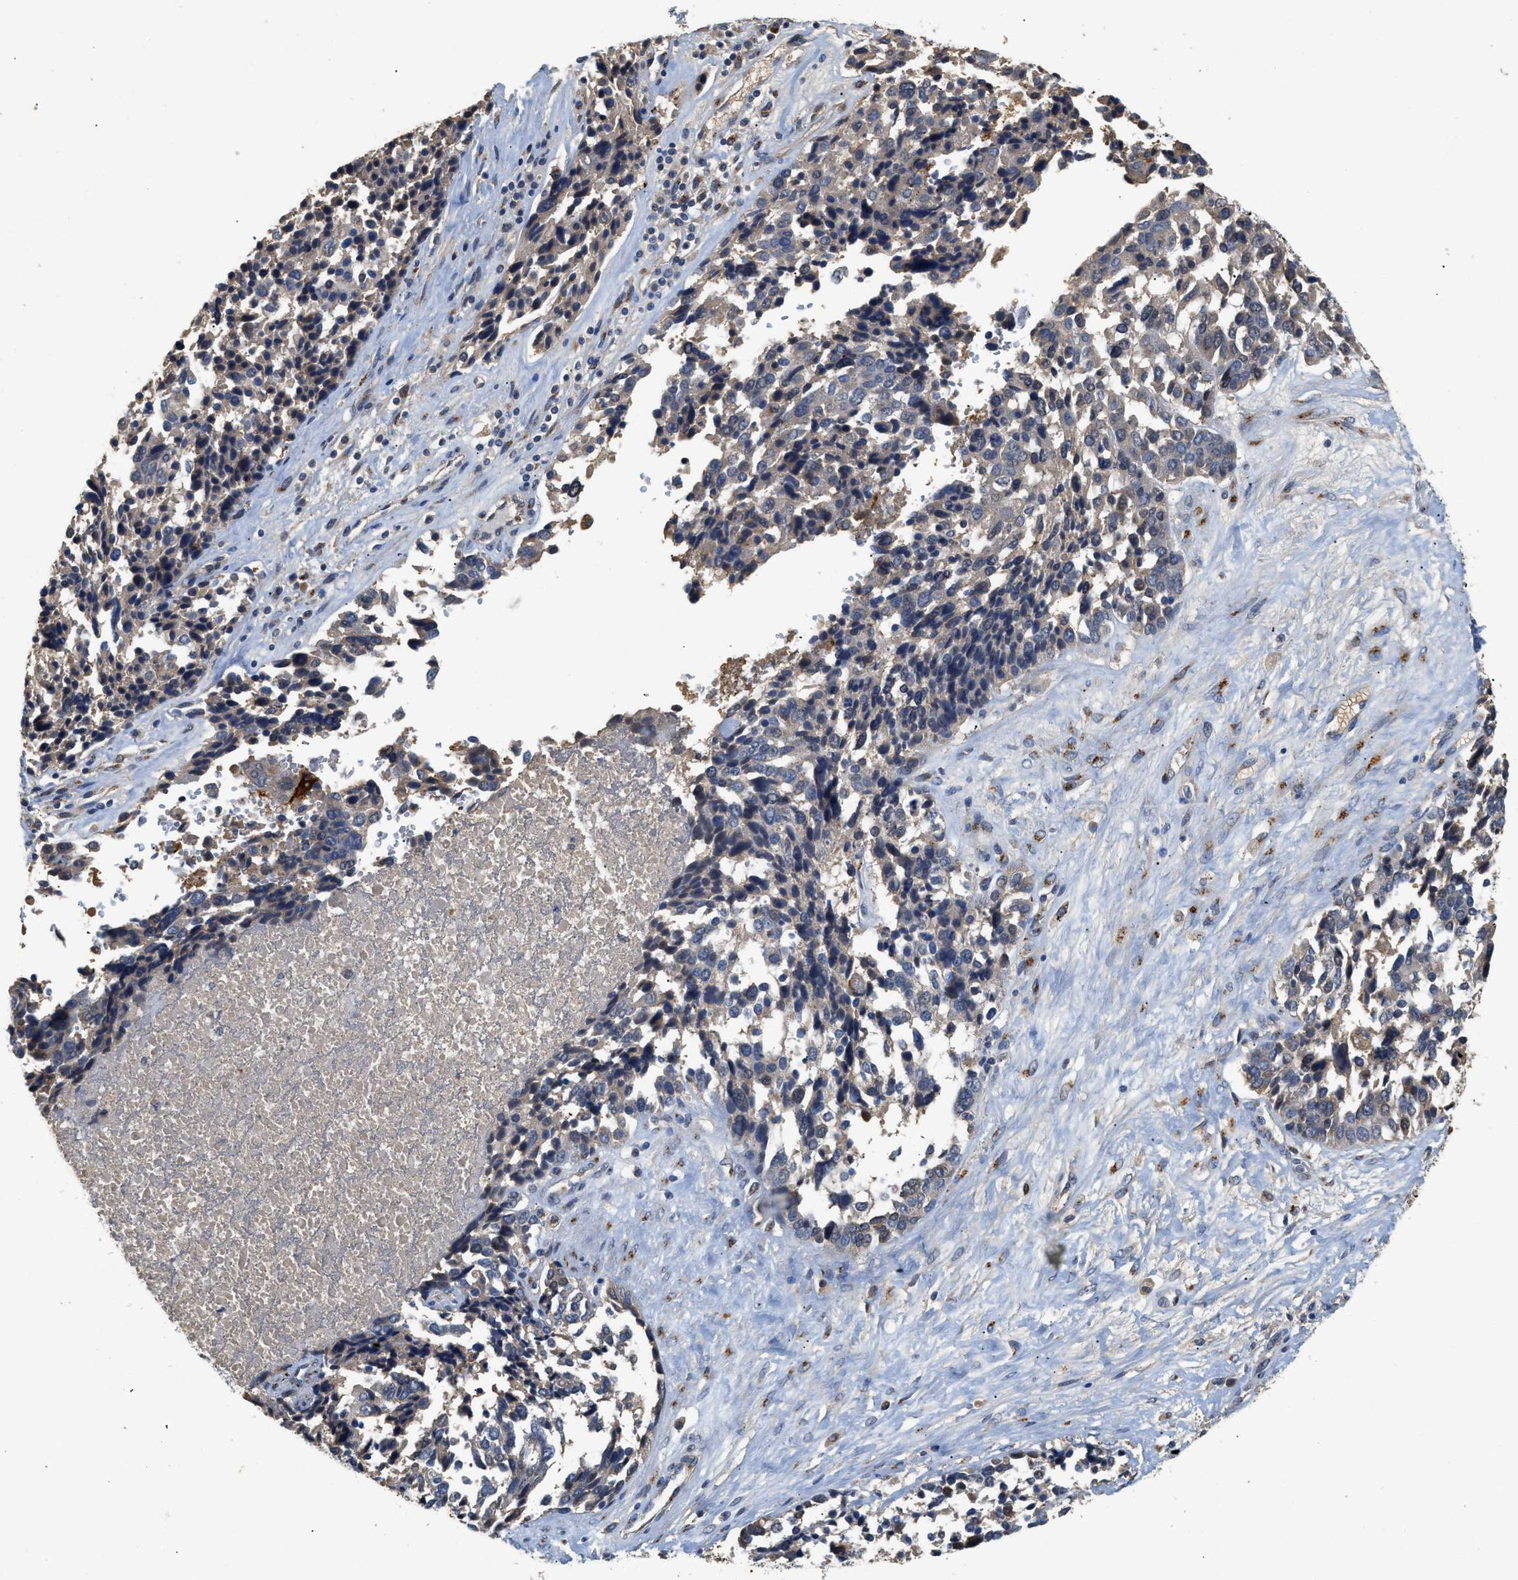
{"staining": {"intensity": "weak", "quantity": "25%-75%", "location": "cytoplasmic/membranous"}, "tissue": "ovarian cancer", "cell_type": "Tumor cells", "image_type": "cancer", "snomed": [{"axis": "morphology", "description": "Cystadenocarcinoma, serous, NOS"}, {"axis": "topography", "description": "Ovary"}], "caption": "Immunohistochemical staining of ovarian cancer (serous cystadenocarcinoma) demonstrates weak cytoplasmic/membranous protein positivity in about 25%-75% of tumor cells. (Stains: DAB in brown, nuclei in blue, Microscopy: brightfield microscopy at high magnification).", "gene": "SIK2", "patient": {"sex": "female", "age": 44}}